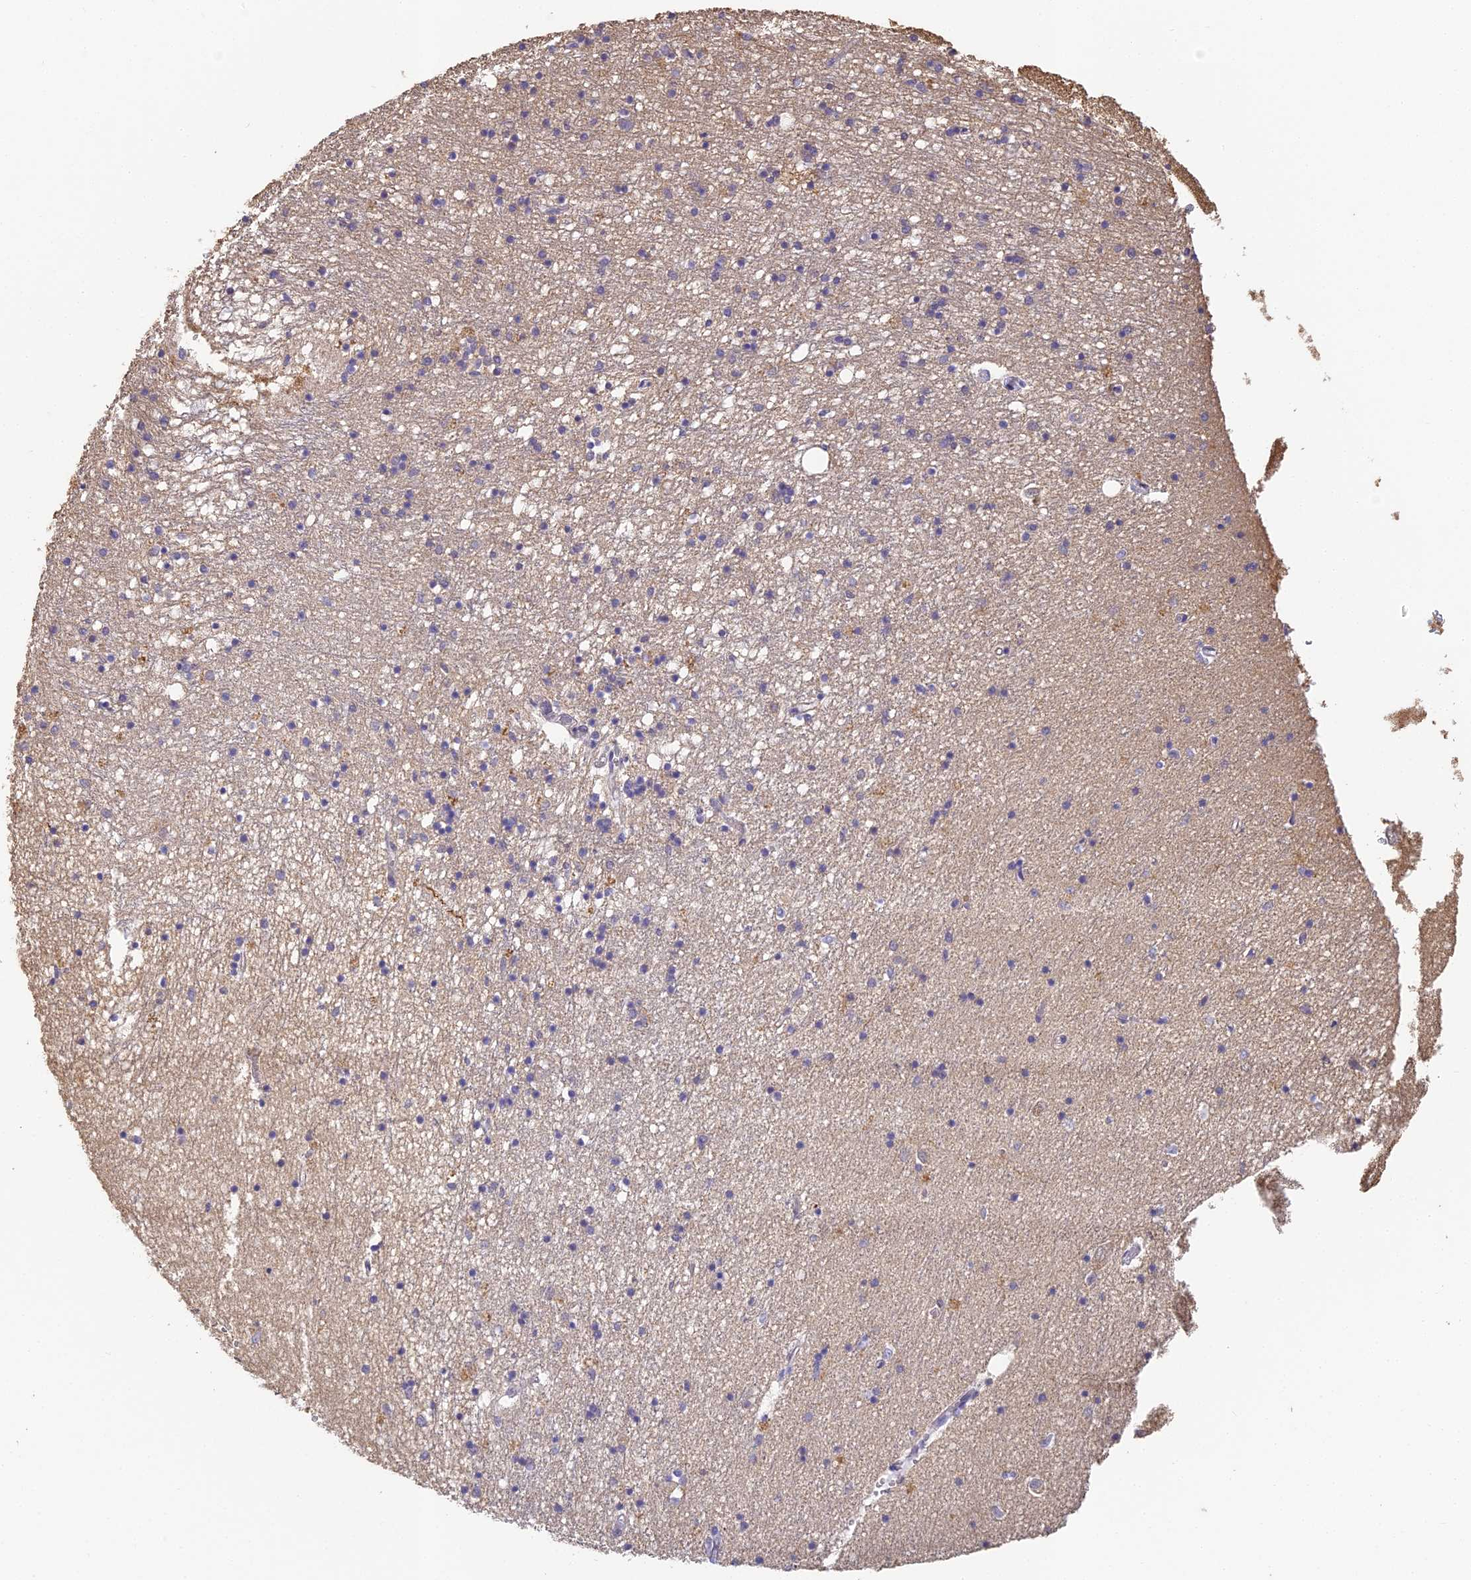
{"staining": {"intensity": "negative", "quantity": "none", "location": "none"}, "tissue": "hippocampus", "cell_type": "Glial cells", "image_type": "normal", "snomed": [{"axis": "morphology", "description": "Normal tissue, NOS"}, {"axis": "topography", "description": "Hippocampus"}], "caption": "IHC of unremarkable human hippocampus reveals no positivity in glial cells. (Immunohistochemistry, brightfield microscopy, high magnification).", "gene": "YAE1", "patient": {"sex": "male", "age": 70}}